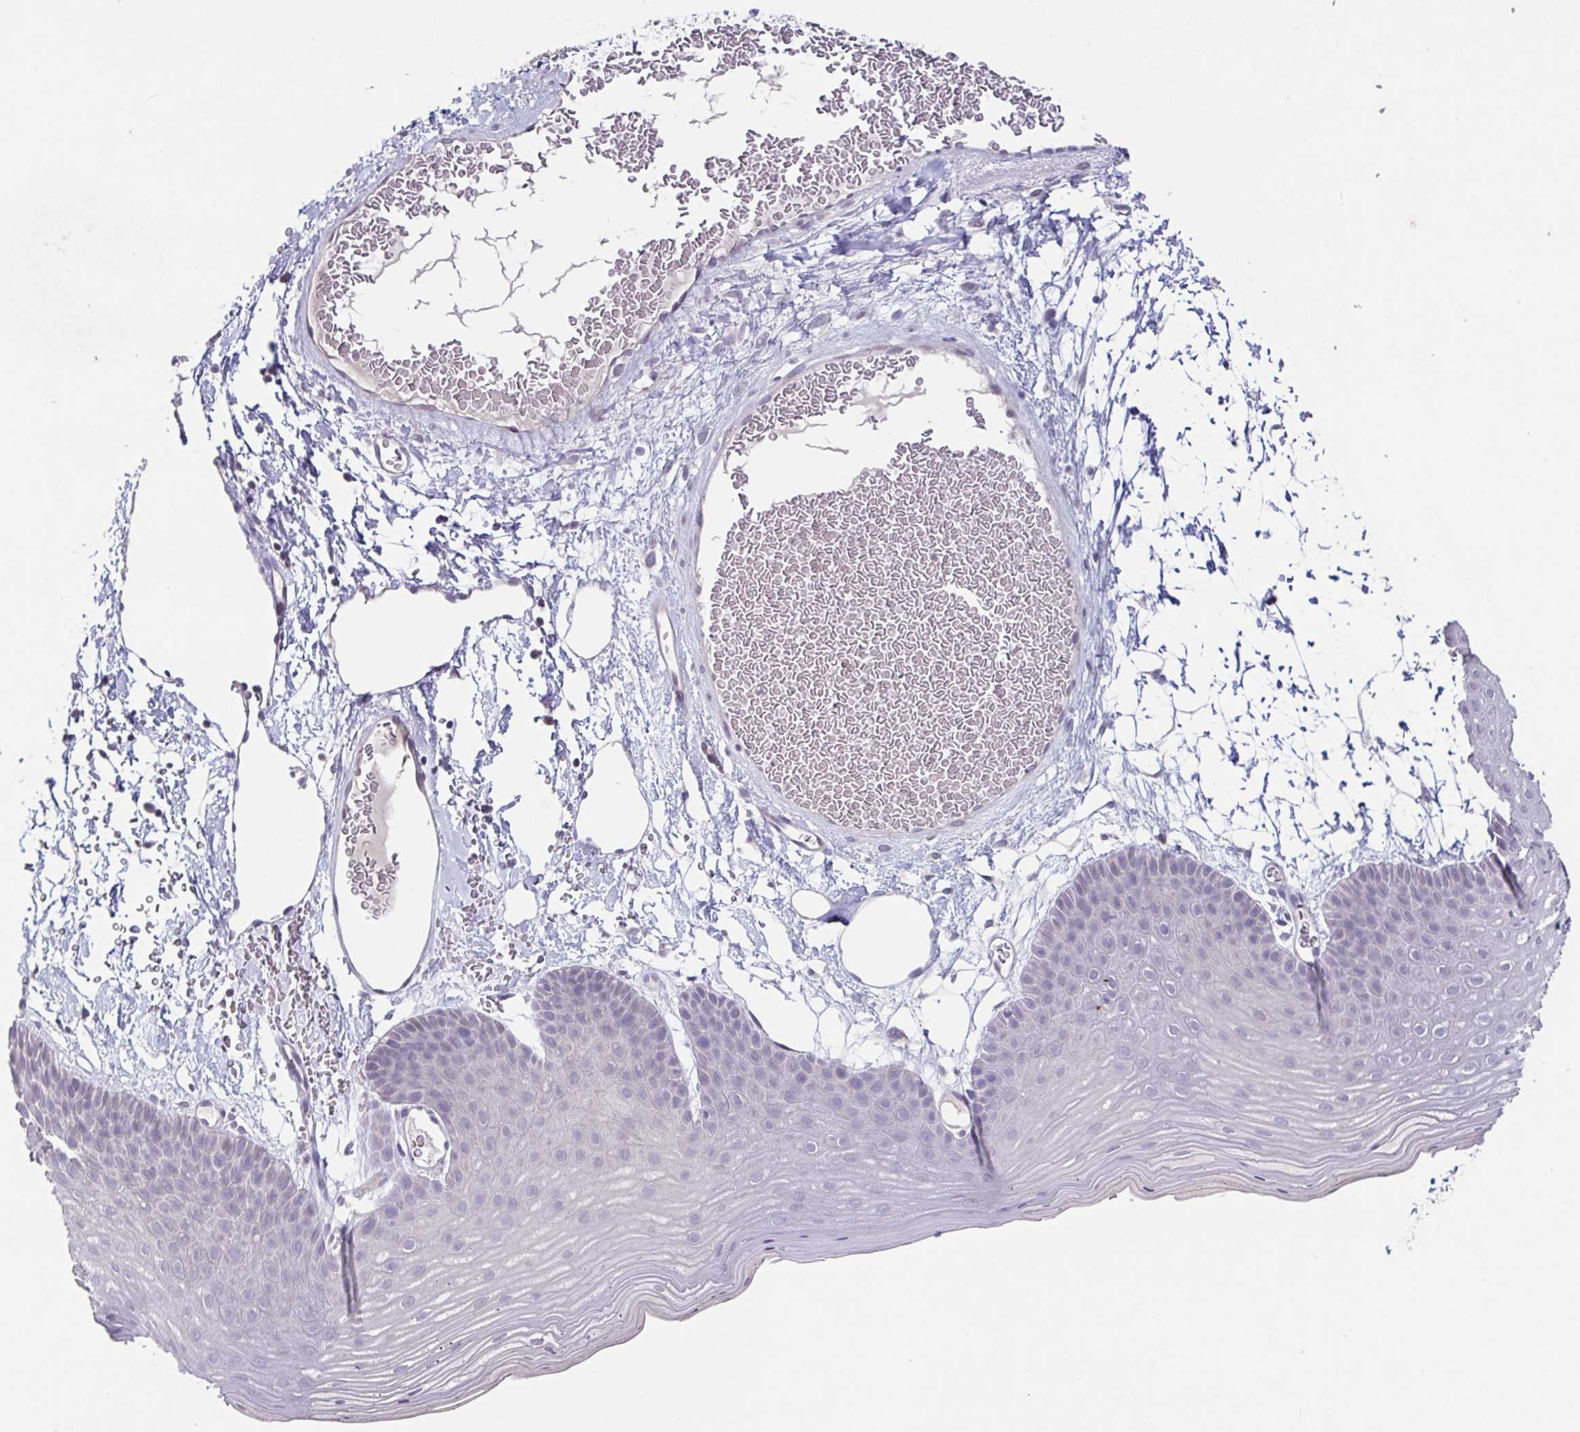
{"staining": {"intensity": "negative", "quantity": "none", "location": "none"}, "tissue": "skin", "cell_type": "Epidermal cells", "image_type": "normal", "snomed": [{"axis": "morphology", "description": "Normal tissue, NOS"}, {"axis": "topography", "description": "Anal"}], "caption": "High power microscopy photomicrograph of an immunohistochemistry histopathology image of unremarkable skin, revealing no significant positivity in epidermal cells.", "gene": "GHRL", "patient": {"sex": "male", "age": 53}}